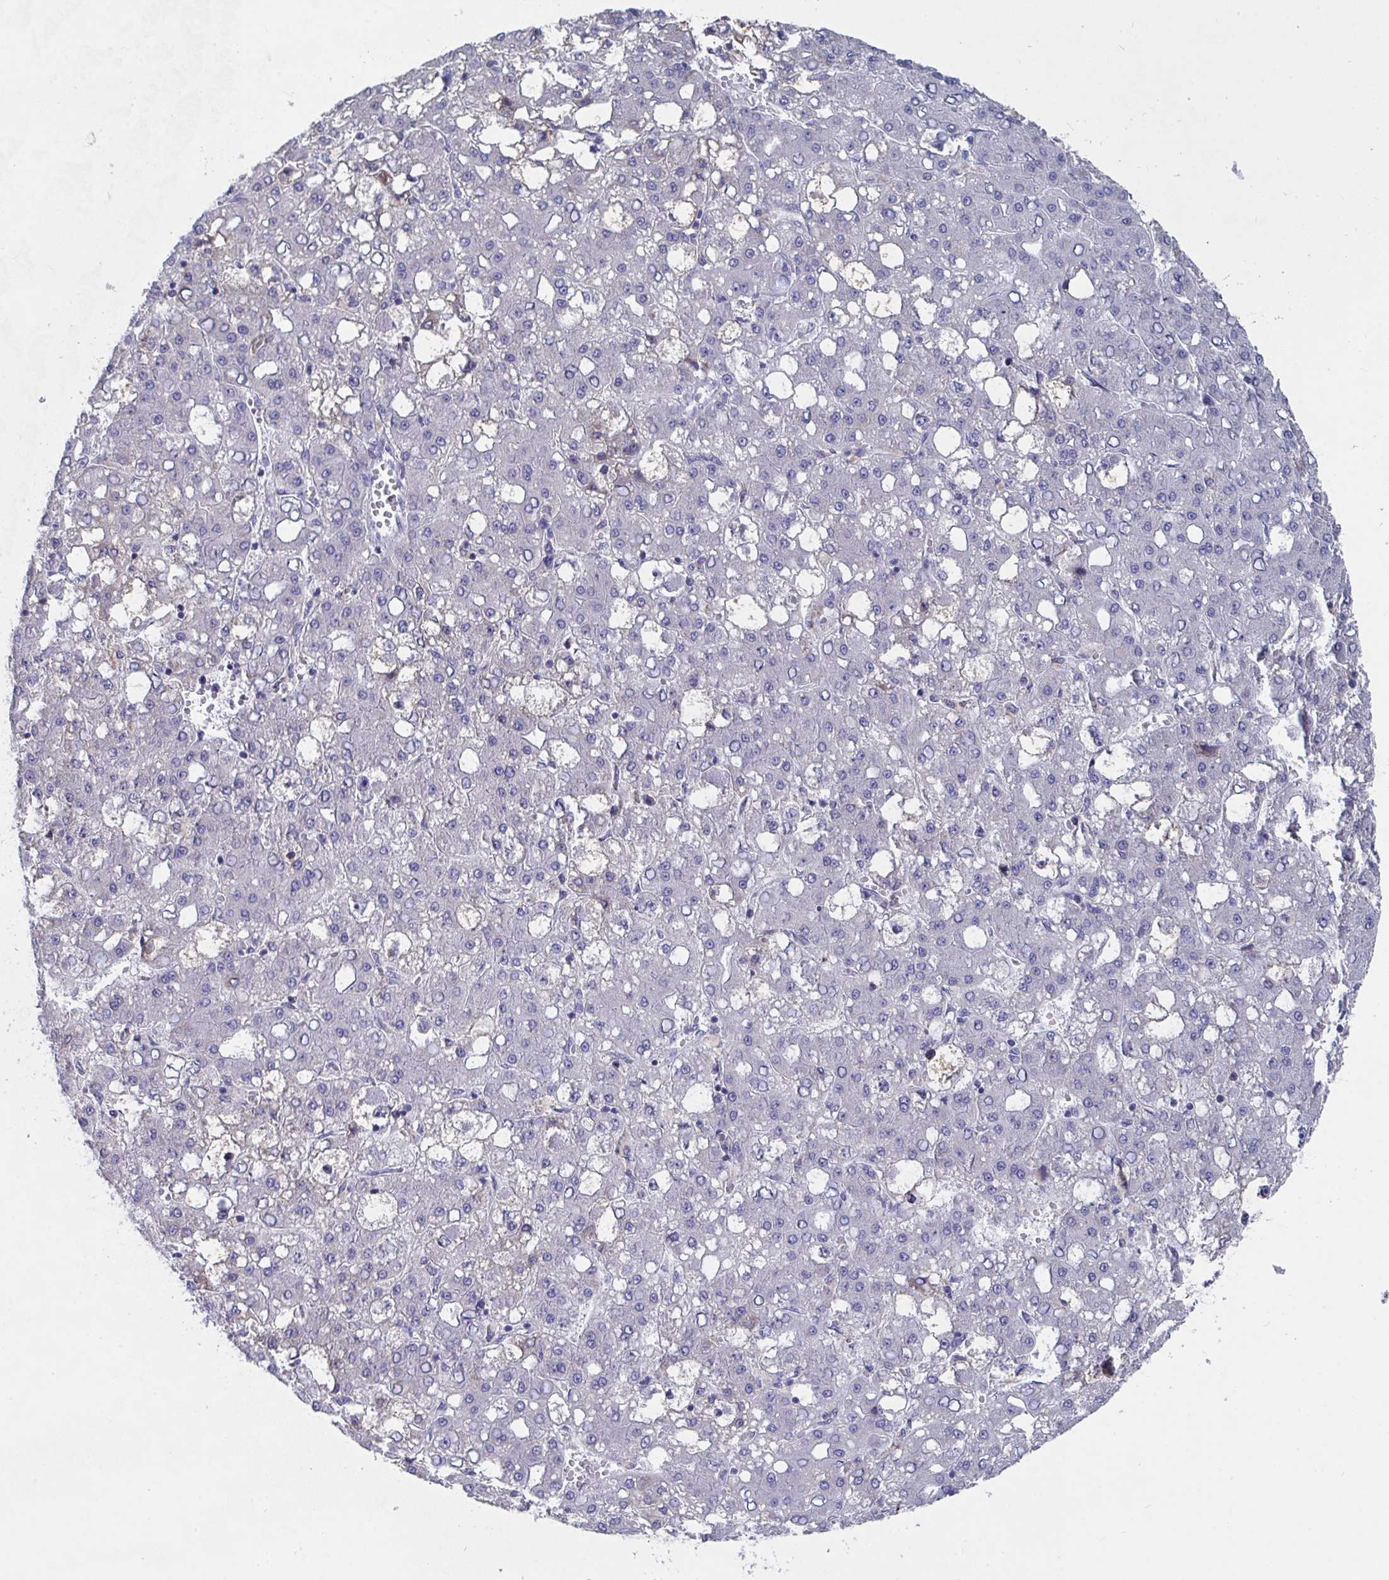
{"staining": {"intensity": "negative", "quantity": "none", "location": "none"}, "tissue": "liver cancer", "cell_type": "Tumor cells", "image_type": "cancer", "snomed": [{"axis": "morphology", "description": "Carcinoma, Hepatocellular, NOS"}, {"axis": "topography", "description": "Liver"}], "caption": "Histopathology image shows no significant protein staining in tumor cells of liver hepatocellular carcinoma.", "gene": "ZNF561", "patient": {"sex": "male", "age": 65}}